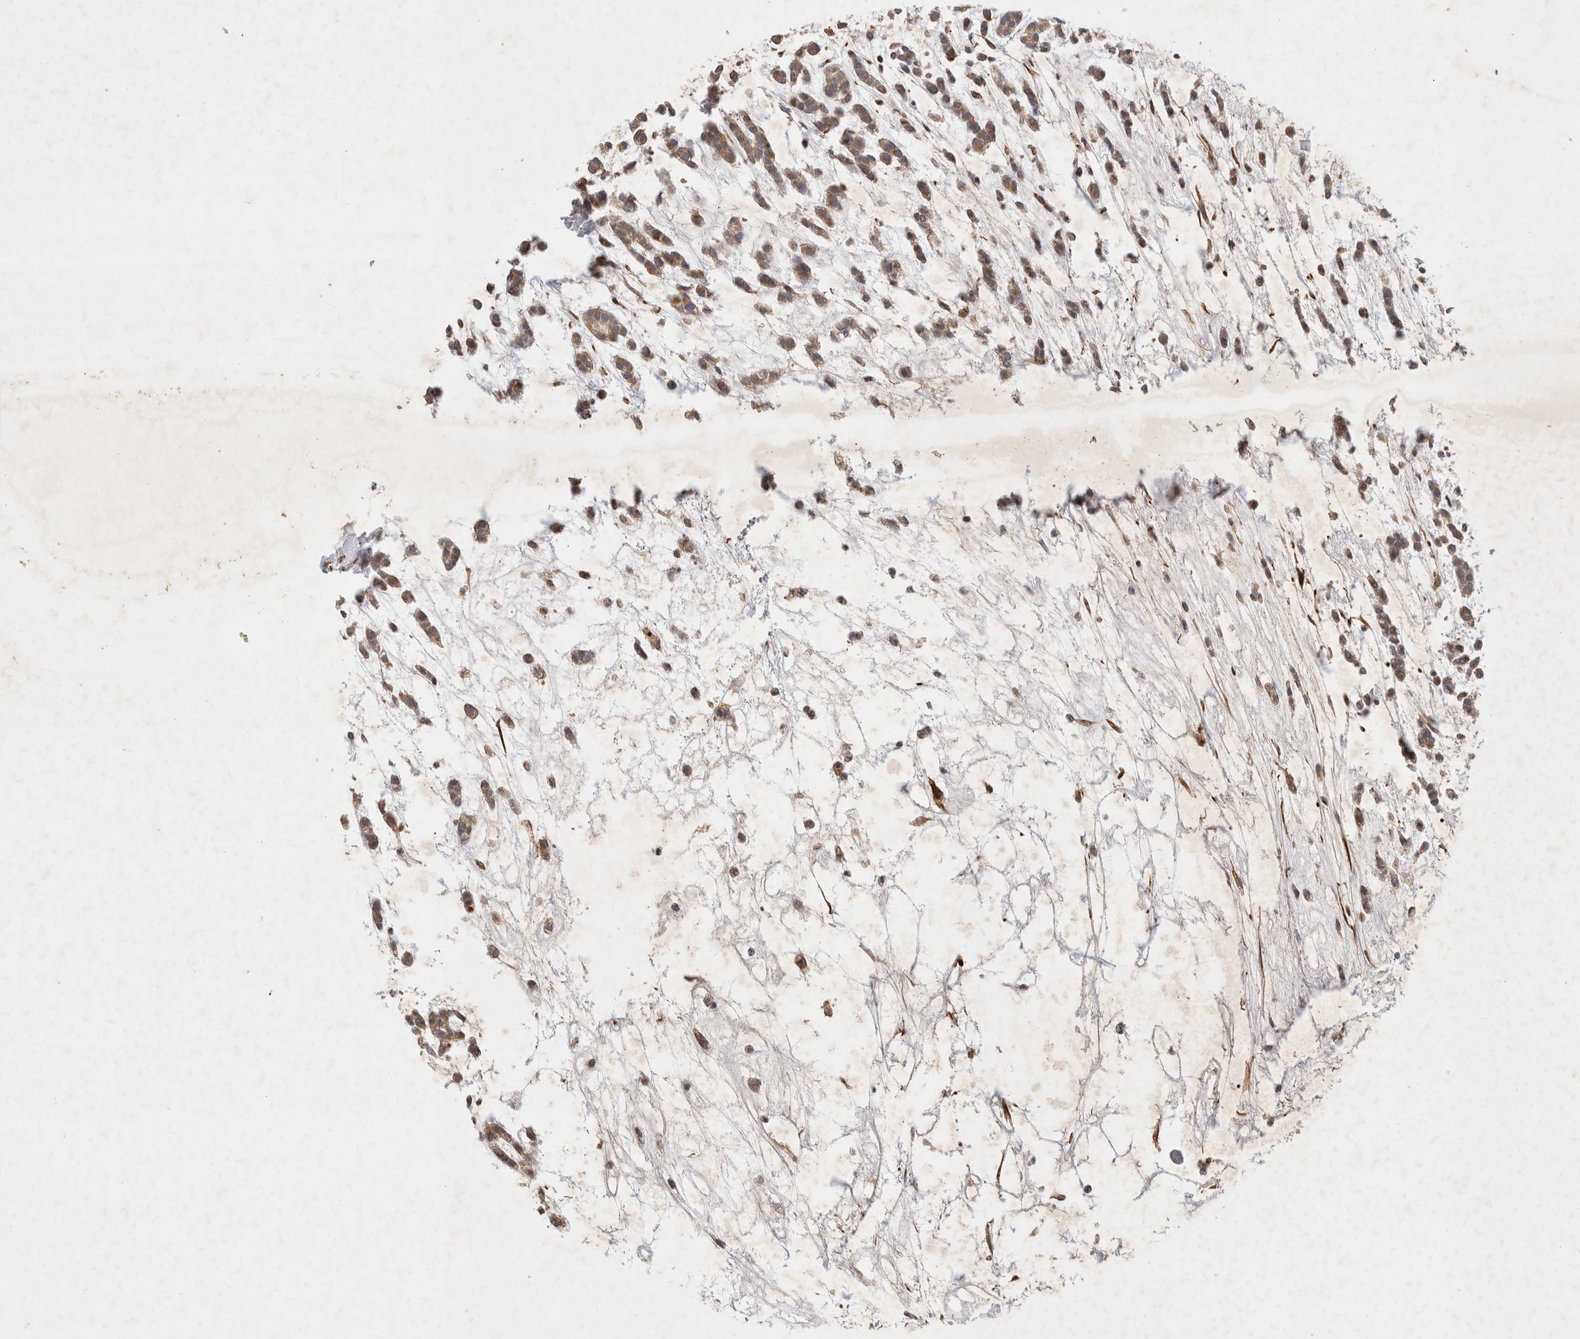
{"staining": {"intensity": "moderate", "quantity": ">75%", "location": "cytoplasmic/membranous"}, "tissue": "head and neck cancer", "cell_type": "Tumor cells", "image_type": "cancer", "snomed": [{"axis": "morphology", "description": "Adenocarcinoma, NOS"}, {"axis": "morphology", "description": "Adenoma, NOS"}, {"axis": "topography", "description": "Head-Neck"}], "caption": "A brown stain highlights moderate cytoplasmic/membranous staining of a protein in head and neck cancer tumor cells.", "gene": "NMU", "patient": {"sex": "female", "age": 55}}